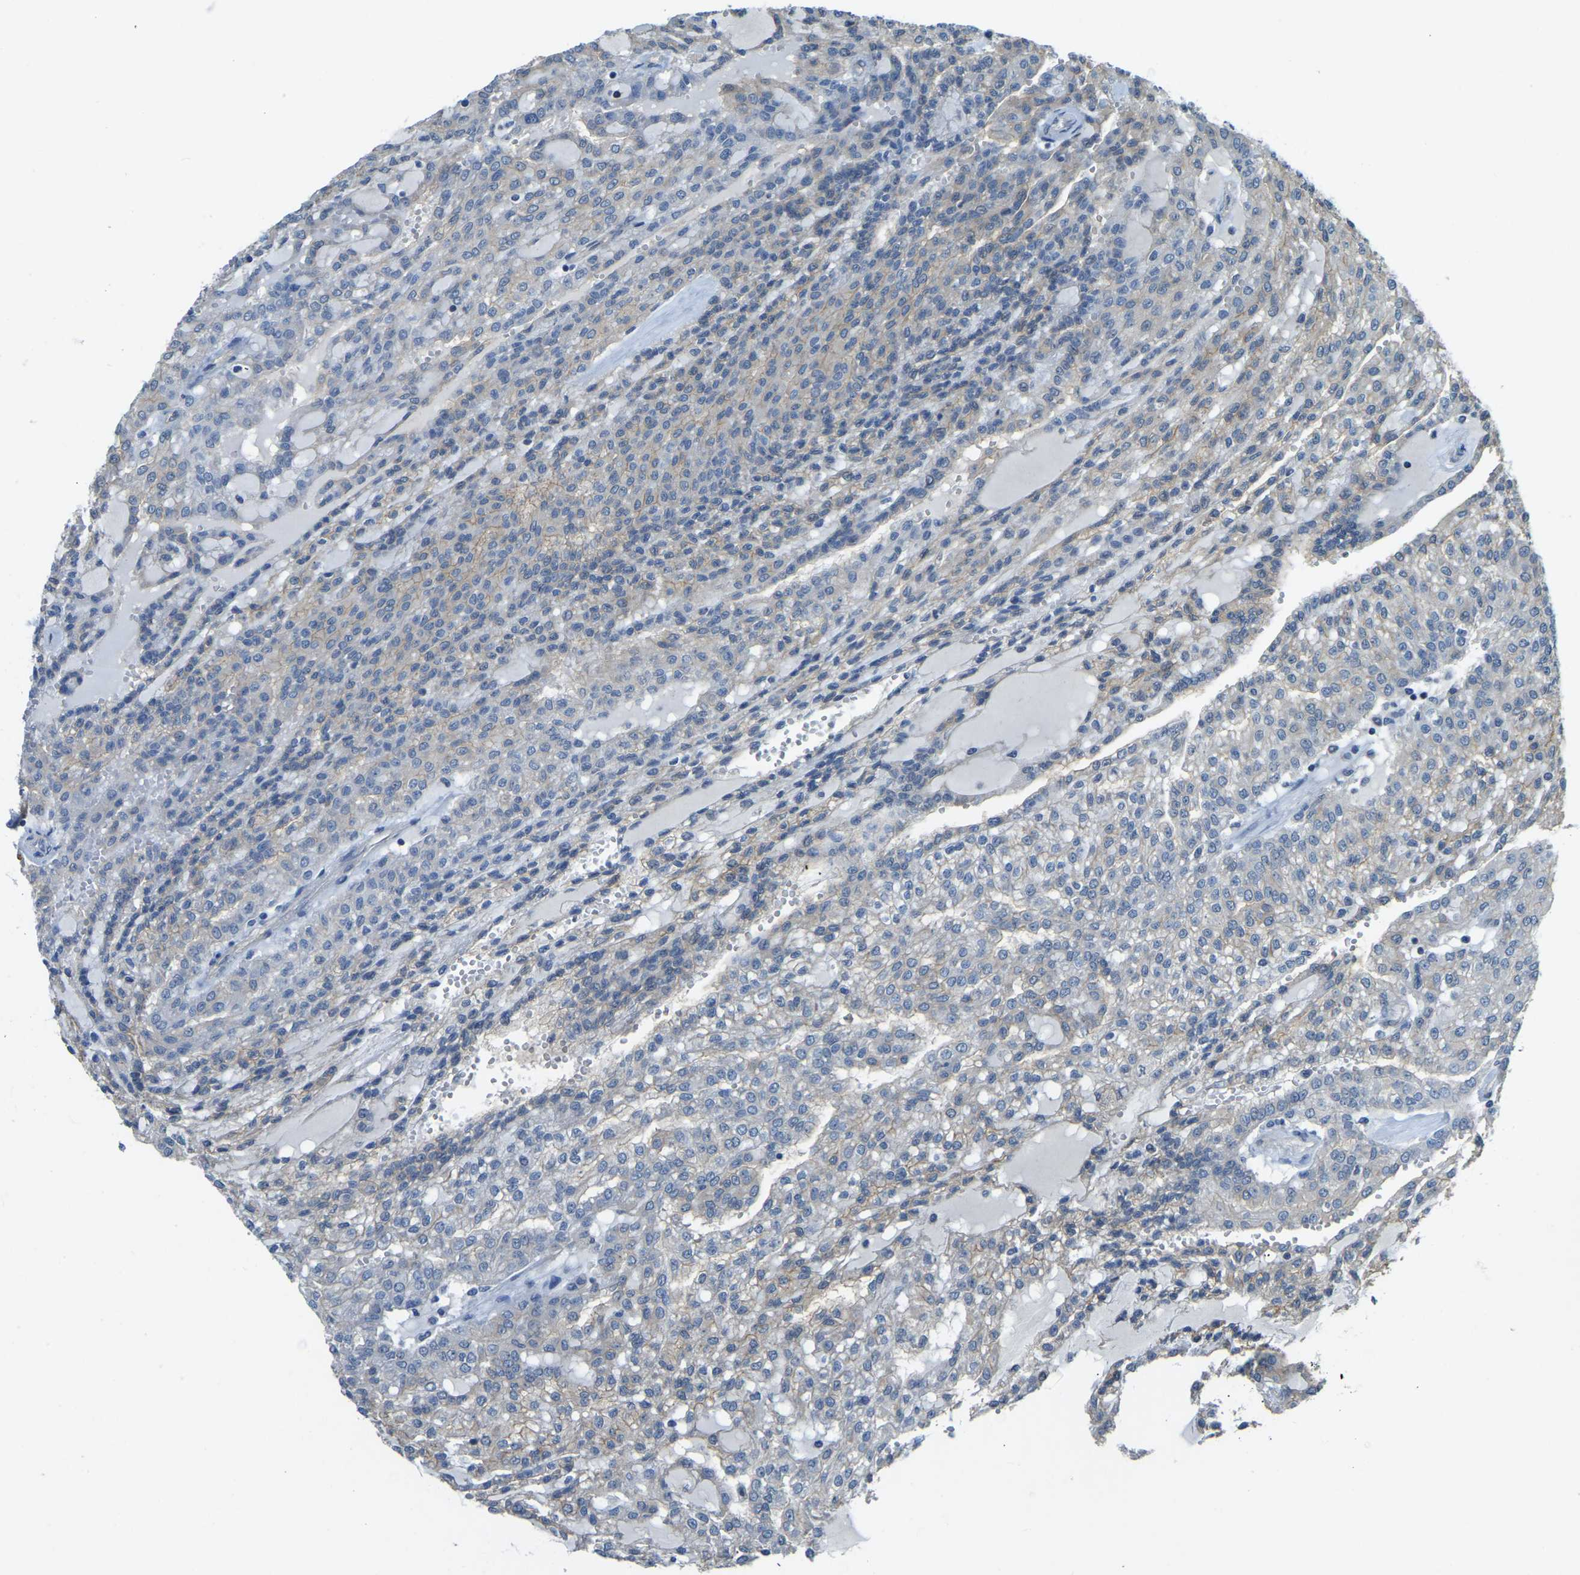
{"staining": {"intensity": "weak", "quantity": "<25%", "location": "cytoplasmic/membranous"}, "tissue": "renal cancer", "cell_type": "Tumor cells", "image_type": "cancer", "snomed": [{"axis": "morphology", "description": "Adenocarcinoma, NOS"}, {"axis": "topography", "description": "Kidney"}], "caption": "Immunohistochemical staining of renal cancer (adenocarcinoma) displays no significant positivity in tumor cells.", "gene": "AHNAK", "patient": {"sex": "male", "age": 63}}